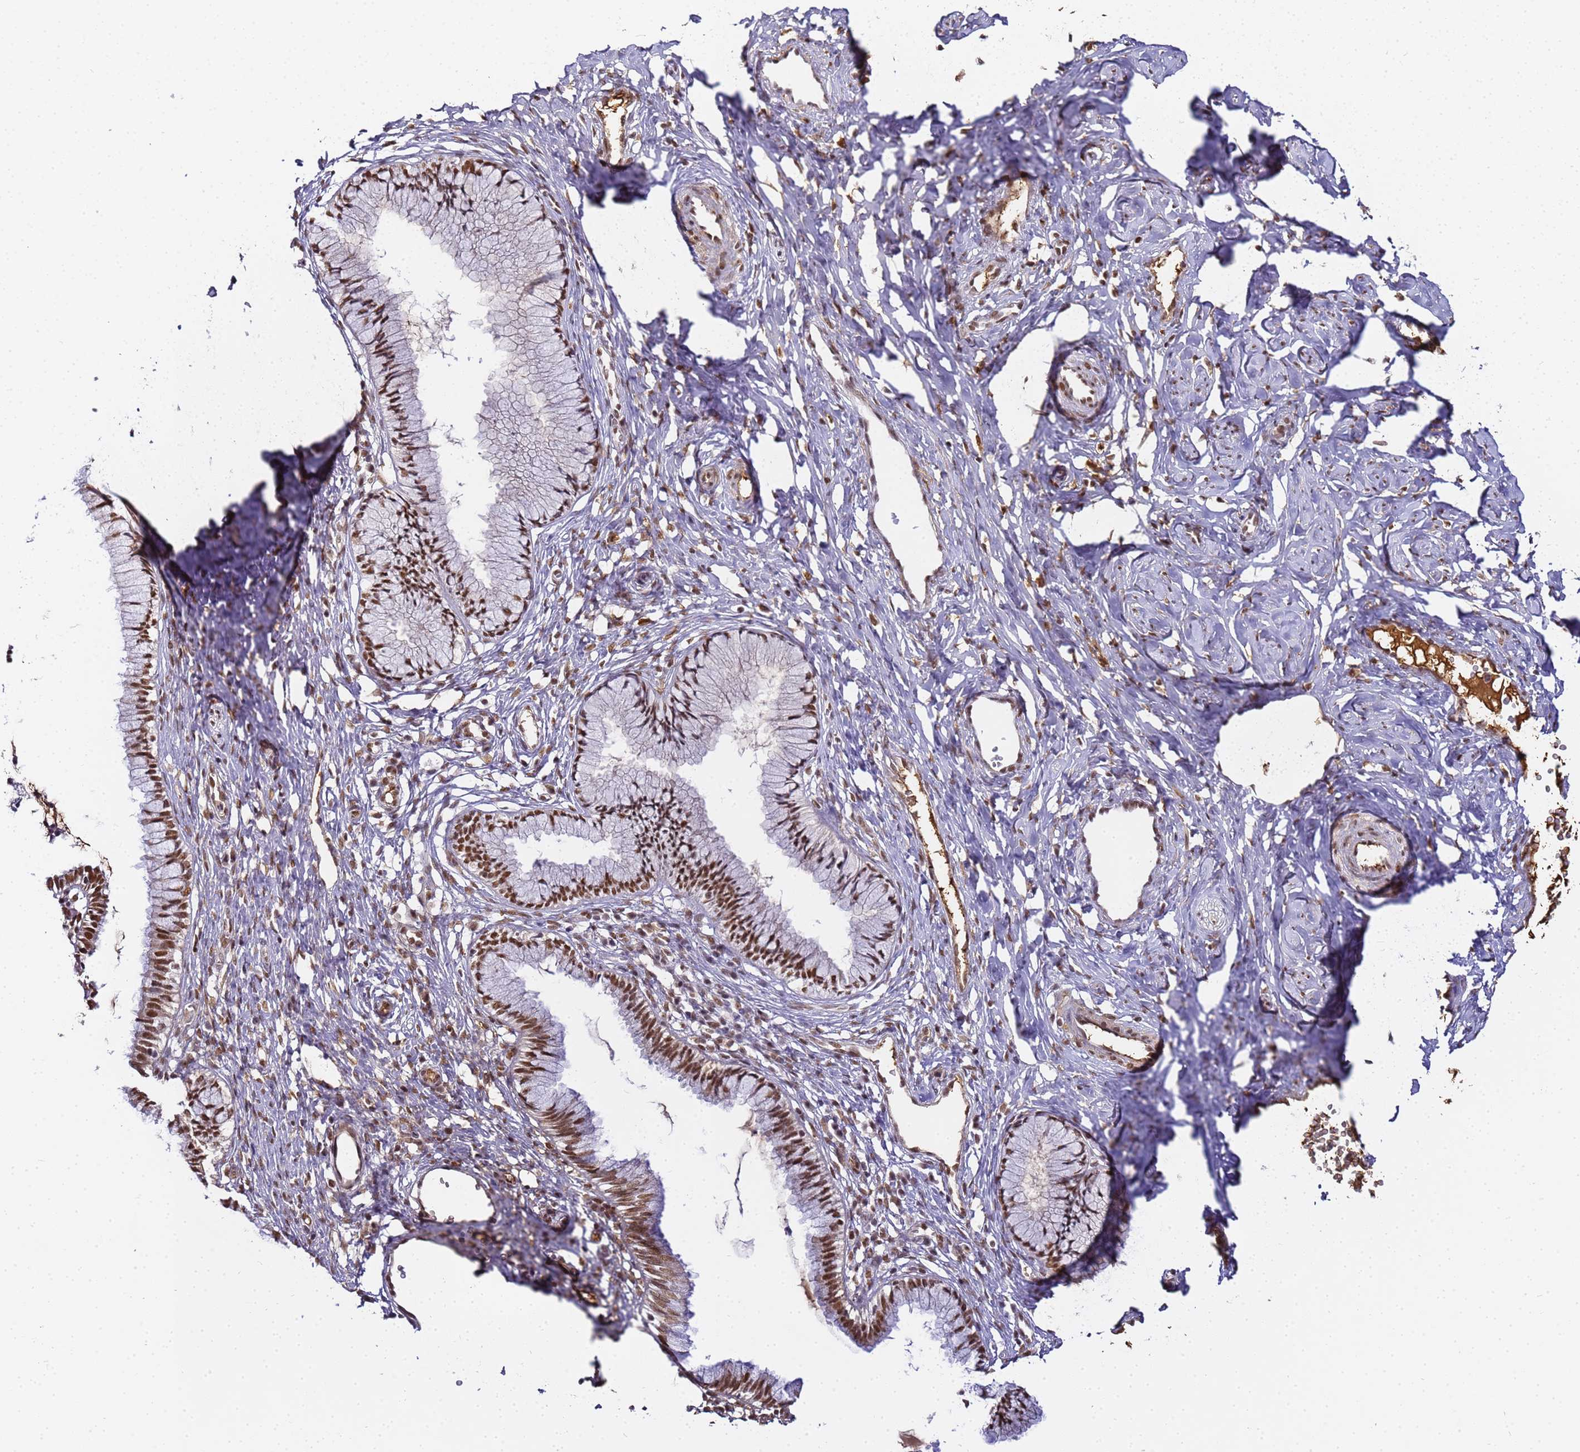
{"staining": {"intensity": "strong", "quantity": ">75%", "location": "nuclear"}, "tissue": "cervix", "cell_type": "Glandular cells", "image_type": "normal", "snomed": [{"axis": "morphology", "description": "Normal tissue, NOS"}, {"axis": "topography", "description": "Cervix"}], "caption": "High-magnification brightfield microscopy of normal cervix stained with DAB (3,3'-diaminobenzidine) (brown) and counterstained with hematoxylin (blue). glandular cells exhibit strong nuclear staining is identified in approximately>75% of cells. (Stains: DAB in brown, nuclei in blue, Microscopy: brightfield microscopy at high magnification).", "gene": "RBM12", "patient": {"sex": "female", "age": 27}}